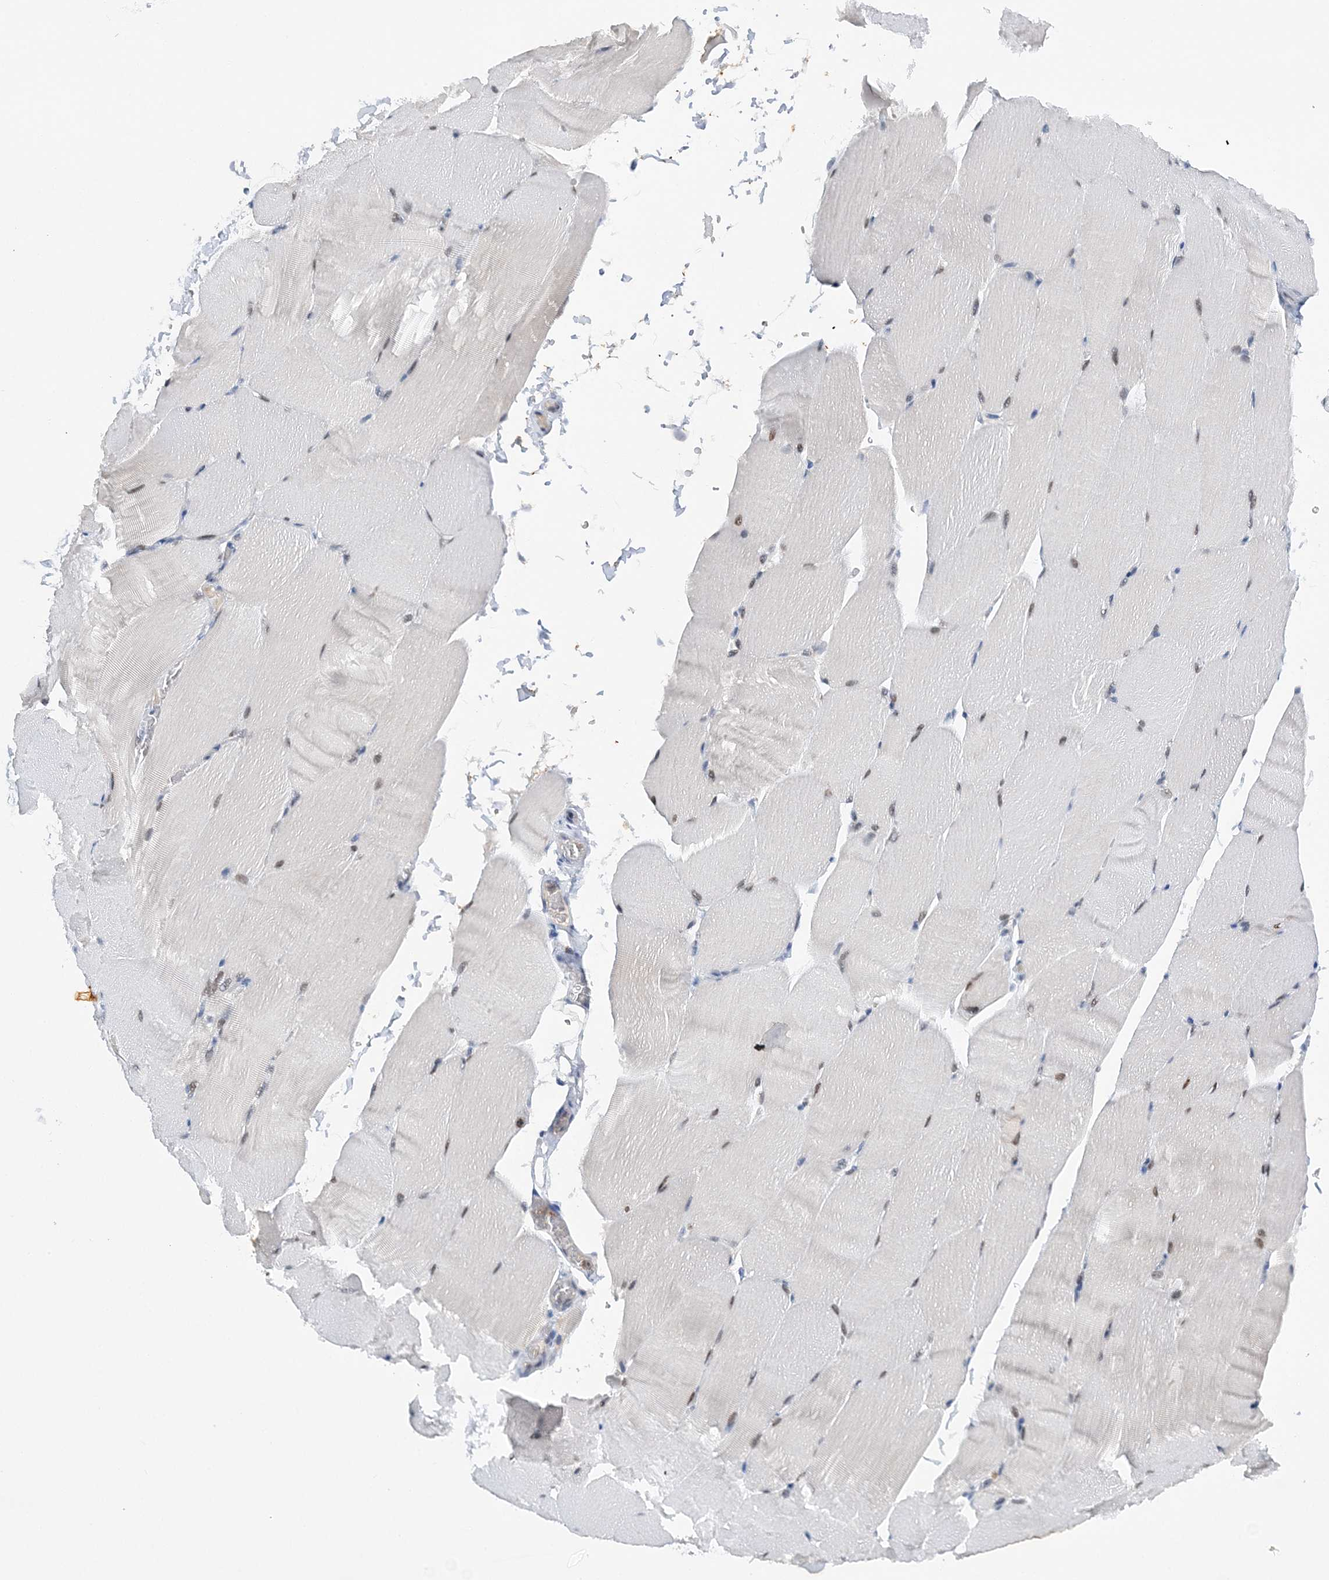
{"staining": {"intensity": "moderate", "quantity": "25%-75%", "location": "nuclear"}, "tissue": "skeletal muscle", "cell_type": "Myocytes", "image_type": "normal", "snomed": [{"axis": "morphology", "description": "Normal tissue, NOS"}, {"axis": "topography", "description": "Skeletal muscle"}, {"axis": "topography", "description": "Parathyroid gland"}], "caption": "The immunohistochemical stain highlights moderate nuclear staining in myocytes of benign skeletal muscle. (brown staining indicates protein expression, while blue staining denotes nuclei).", "gene": "PRMT9", "patient": {"sex": "female", "age": 37}}